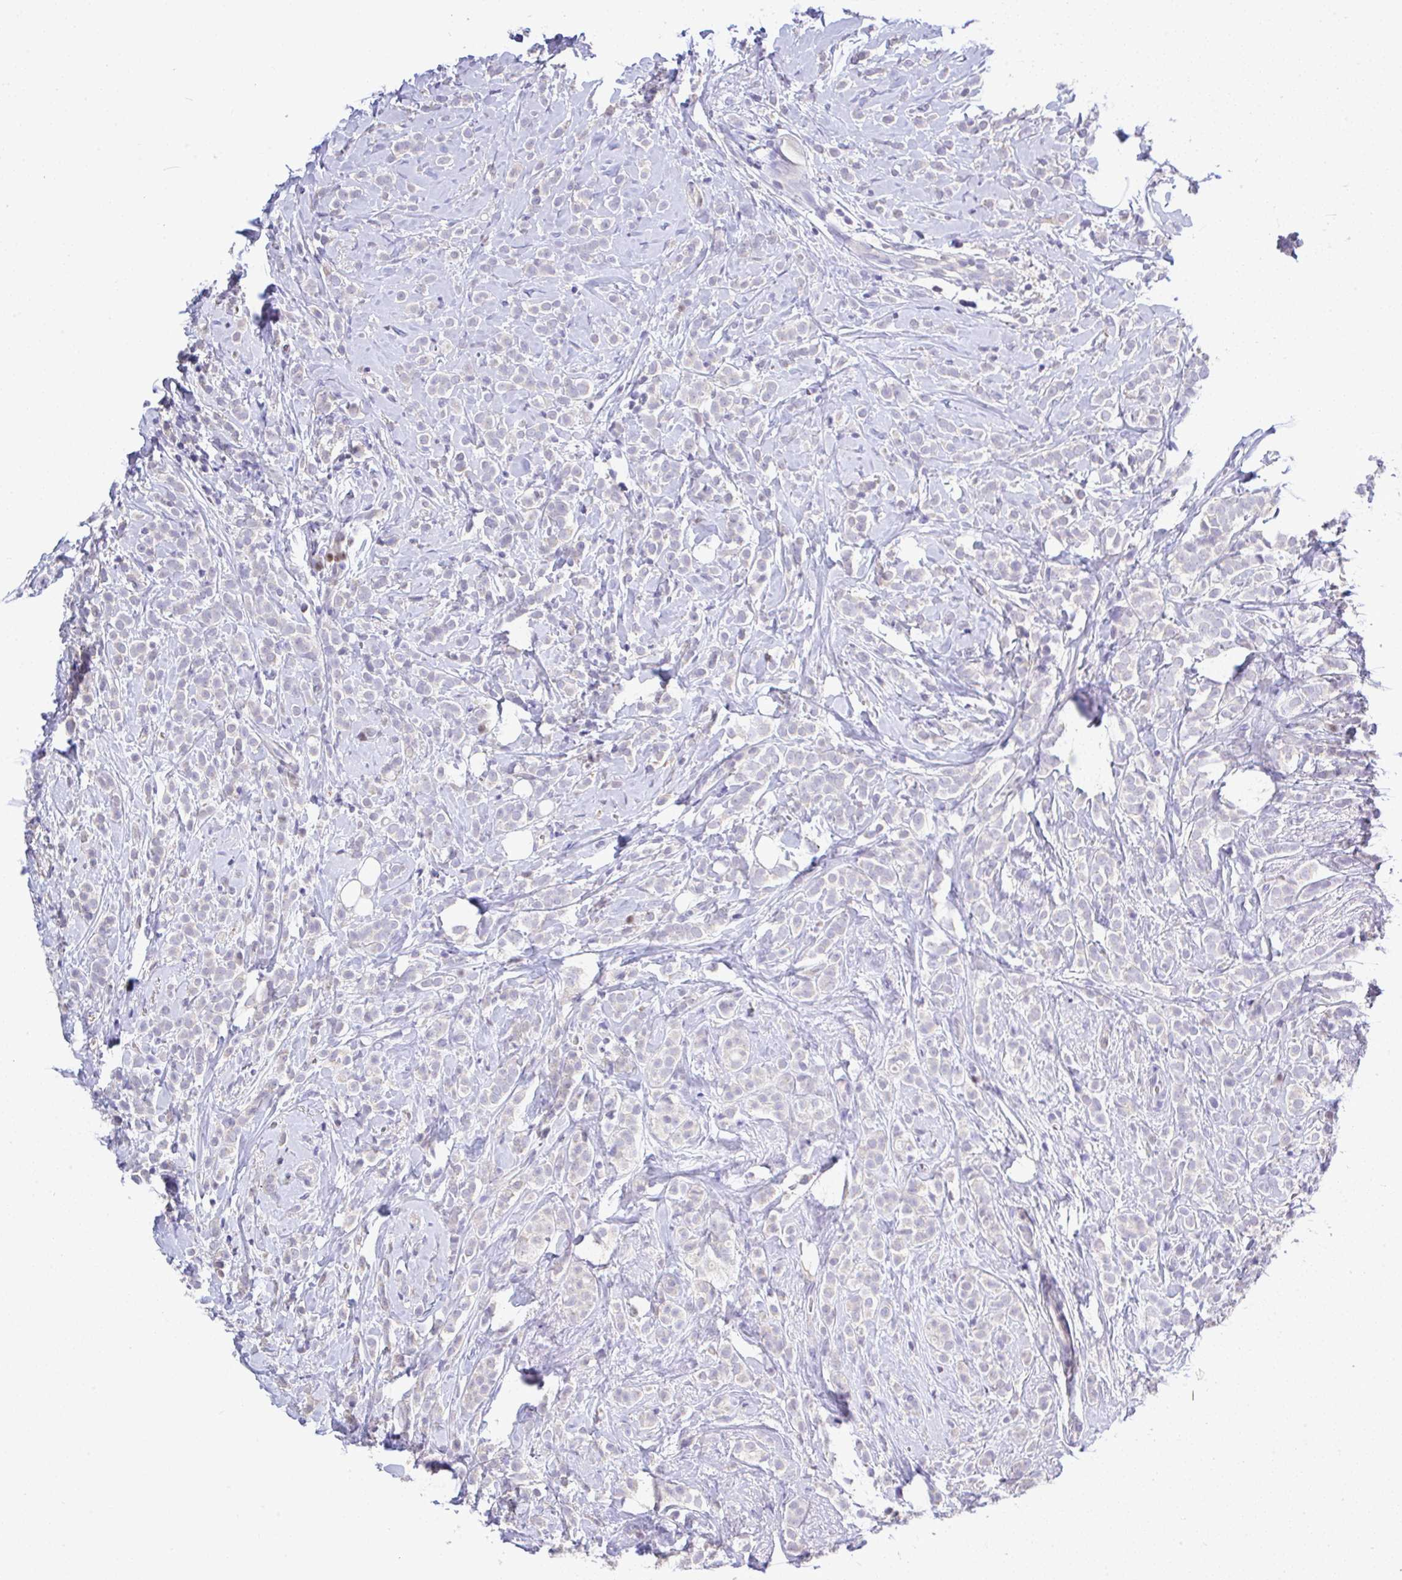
{"staining": {"intensity": "negative", "quantity": "none", "location": "none"}, "tissue": "breast cancer", "cell_type": "Tumor cells", "image_type": "cancer", "snomed": [{"axis": "morphology", "description": "Lobular carcinoma"}, {"axis": "topography", "description": "Breast"}], "caption": "The photomicrograph displays no staining of tumor cells in breast lobular carcinoma.", "gene": "CTU1", "patient": {"sex": "female", "age": 49}}